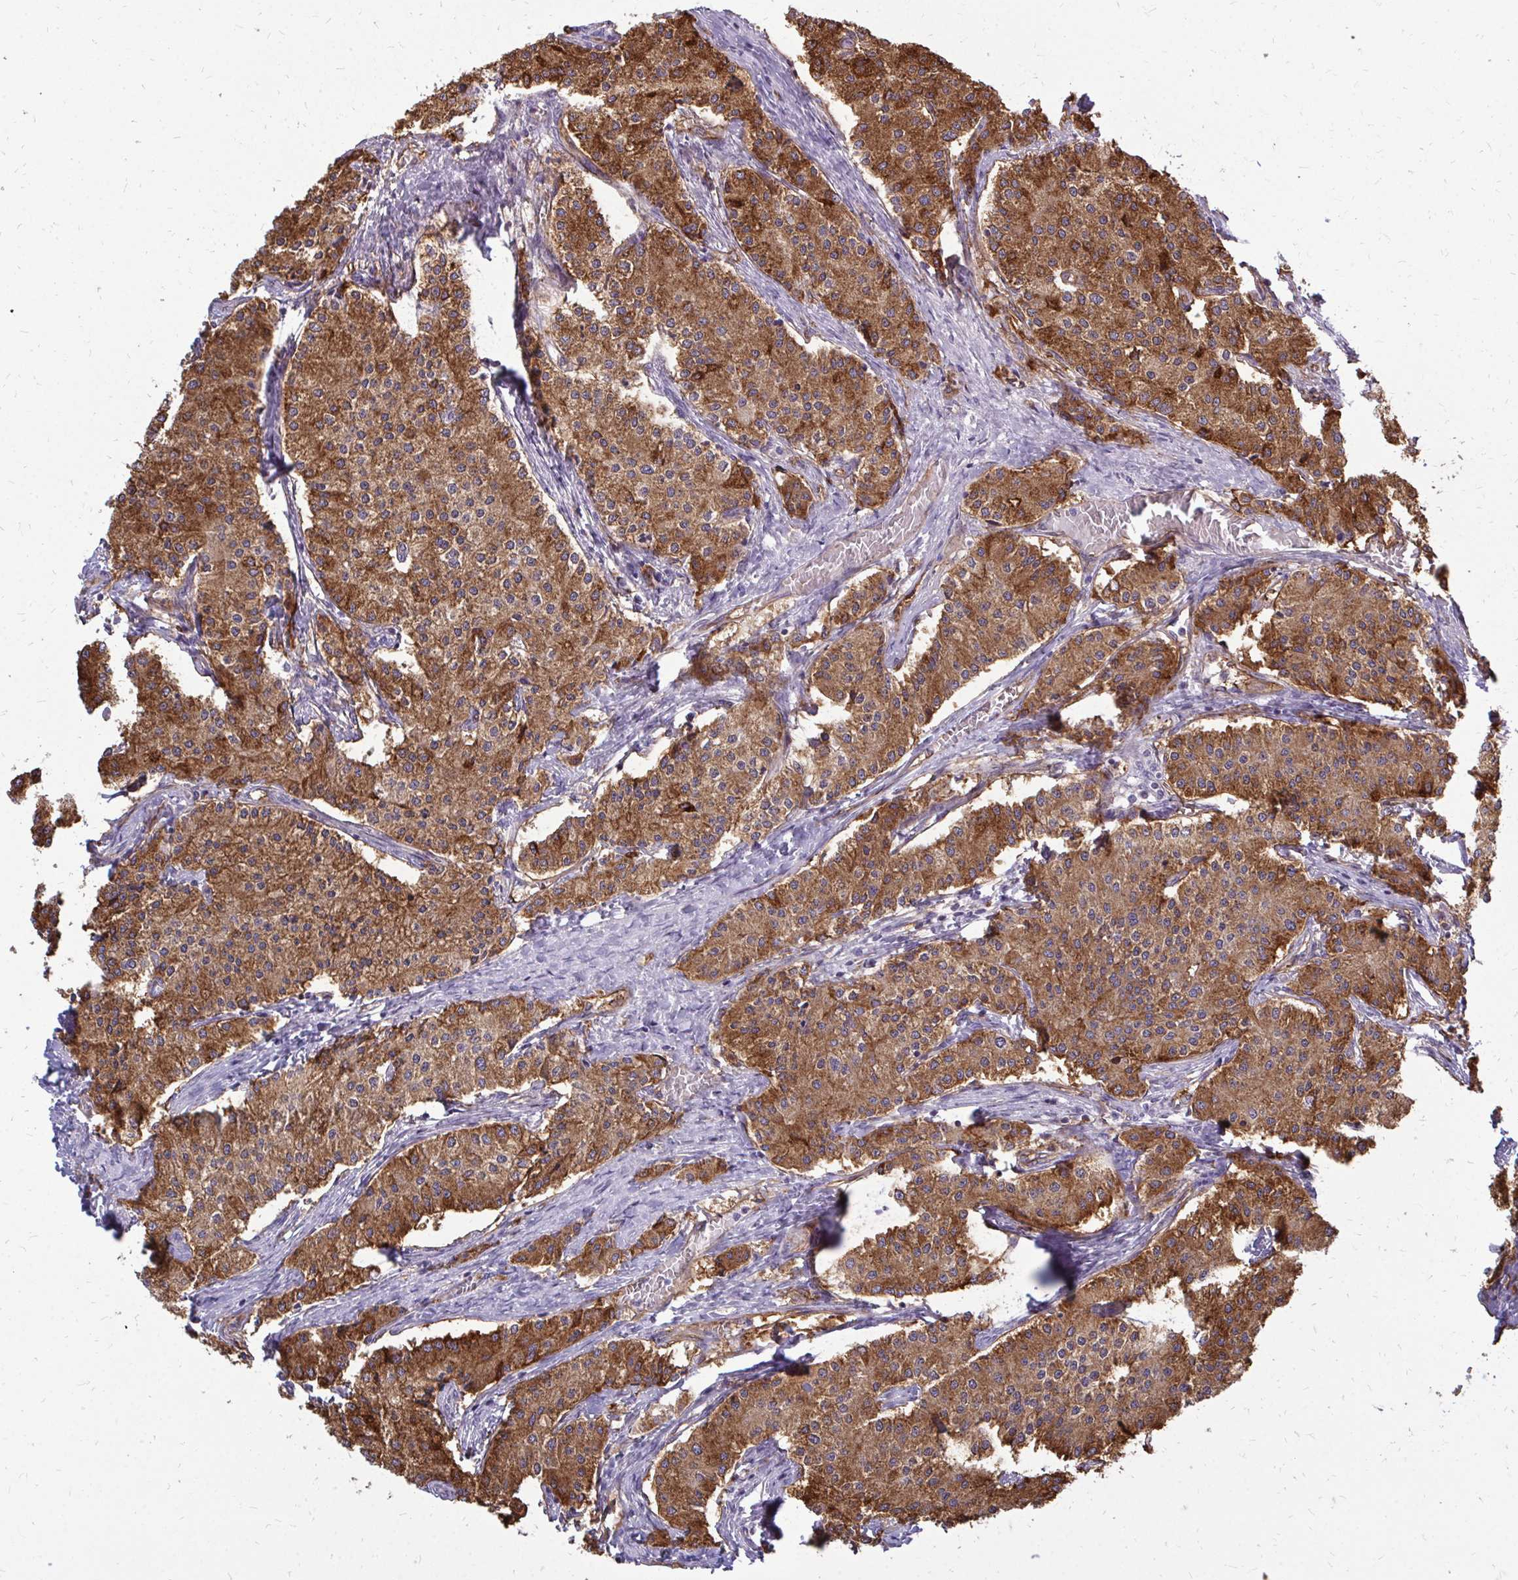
{"staining": {"intensity": "strong", "quantity": ">75%", "location": "cytoplasmic/membranous"}, "tissue": "carcinoid", "cell_type": "Tumor cells", "image_type": "cancer", "snomed": [{"axis": "morphology", "description": "Carcinoid, malignant, NOS"}, {"axis": "topography", "description": "Colon"}], "caption": "High-power microscopy captured an immunohistochemistry photomicrograph of carcinoid, revealing strong cytoplasmic/membranous expression in approximately >75% of tumor cells.", "gene": "MARCKSL1", "patient": {"sex": "female", "age": 52}}